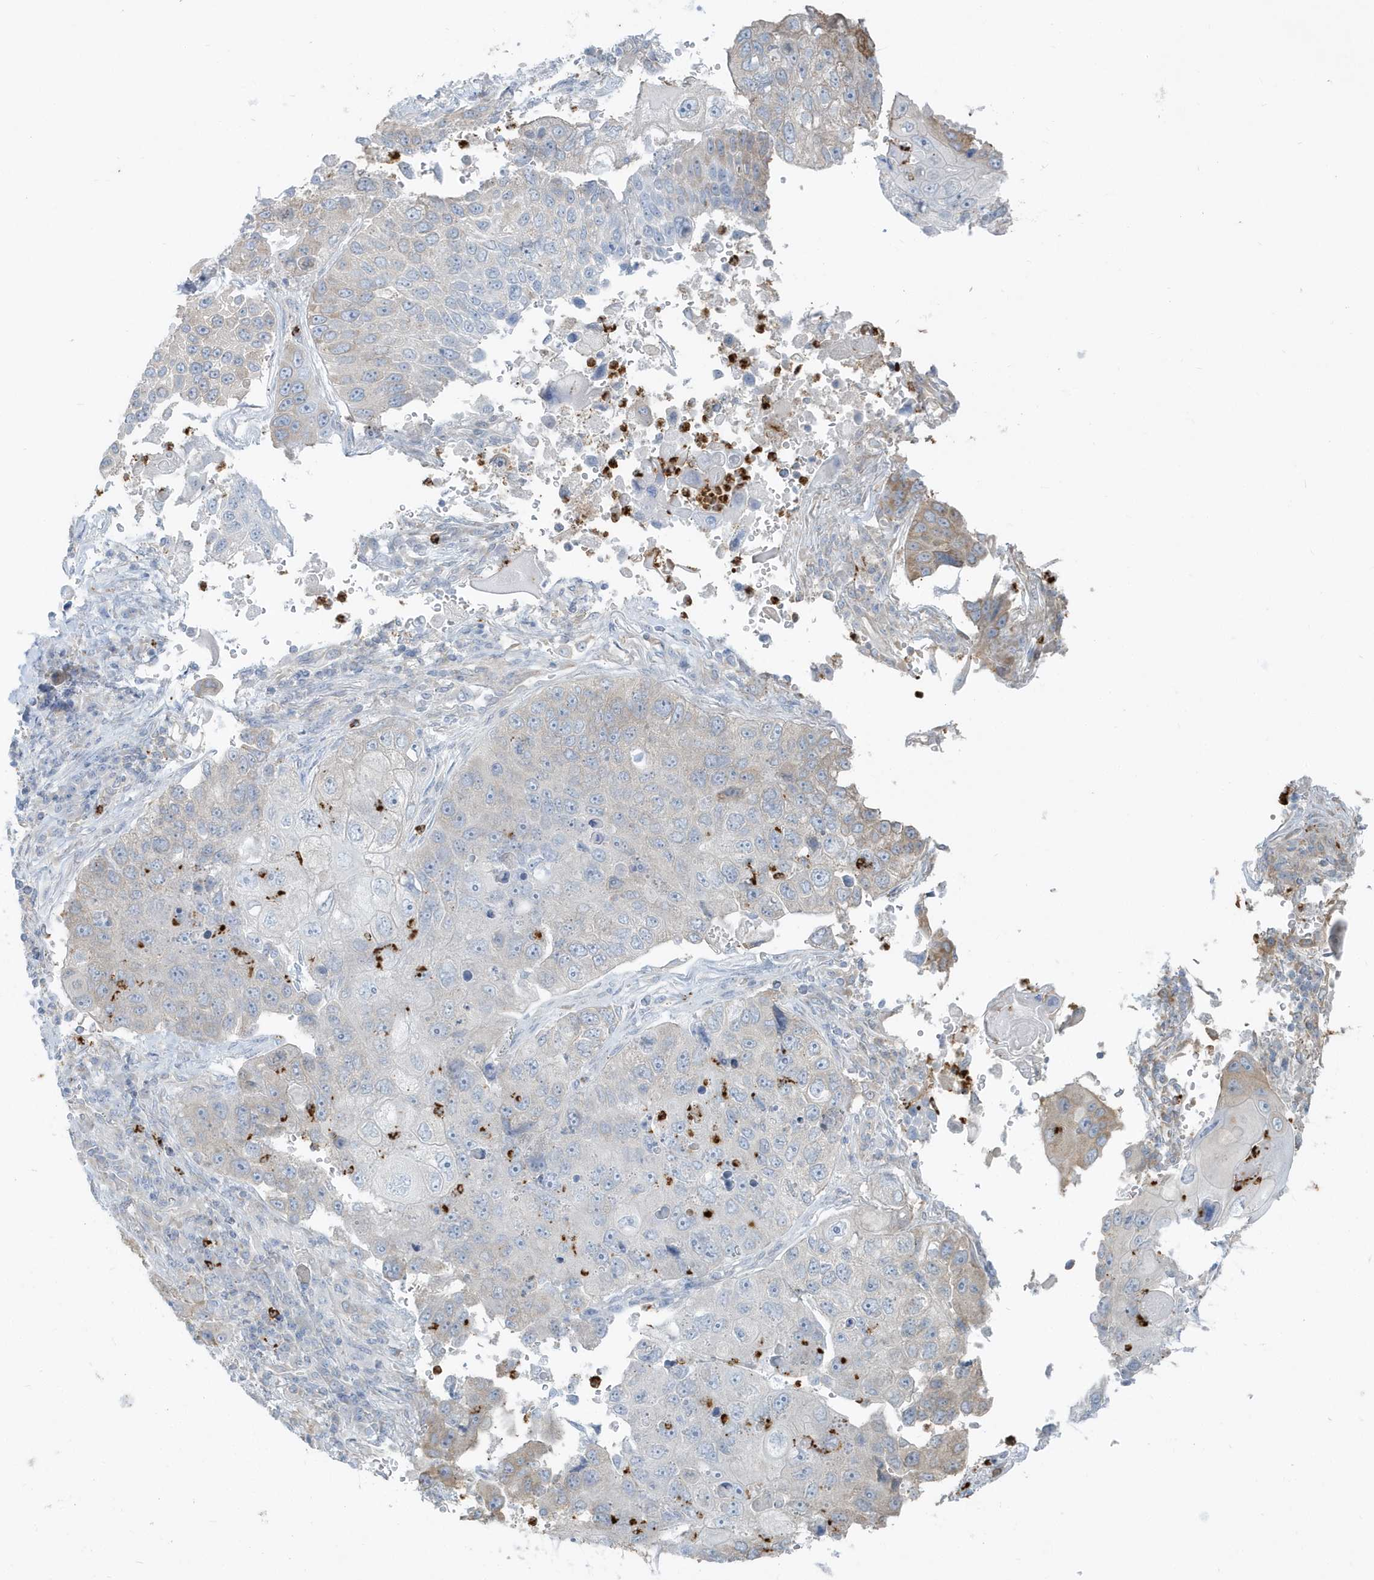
{"staining": {"intensity": "negative", "quantity": "none", "location": "none"}, "tissue": "lung cancer", "cell_type": "Tumor cells", "image_type": "cancer", "snomed": [{"axis": "morphology", "description": "Squamous cell carcinoma, NOS"}, {"axis": "topography", "description": "Lung"}], "caption": "A high-resolution photomicrograph shows immunohistochemistry (IHC) staining of lung cancer (squamous cell carcinoma), which displays no significant staining in tumor cells. (DAB (3,3'-diaminobenzidine) IHC with hematoxylin counter stain).", "gene": "CCNJ", "patient": {"sex": "male", "age": 61}}